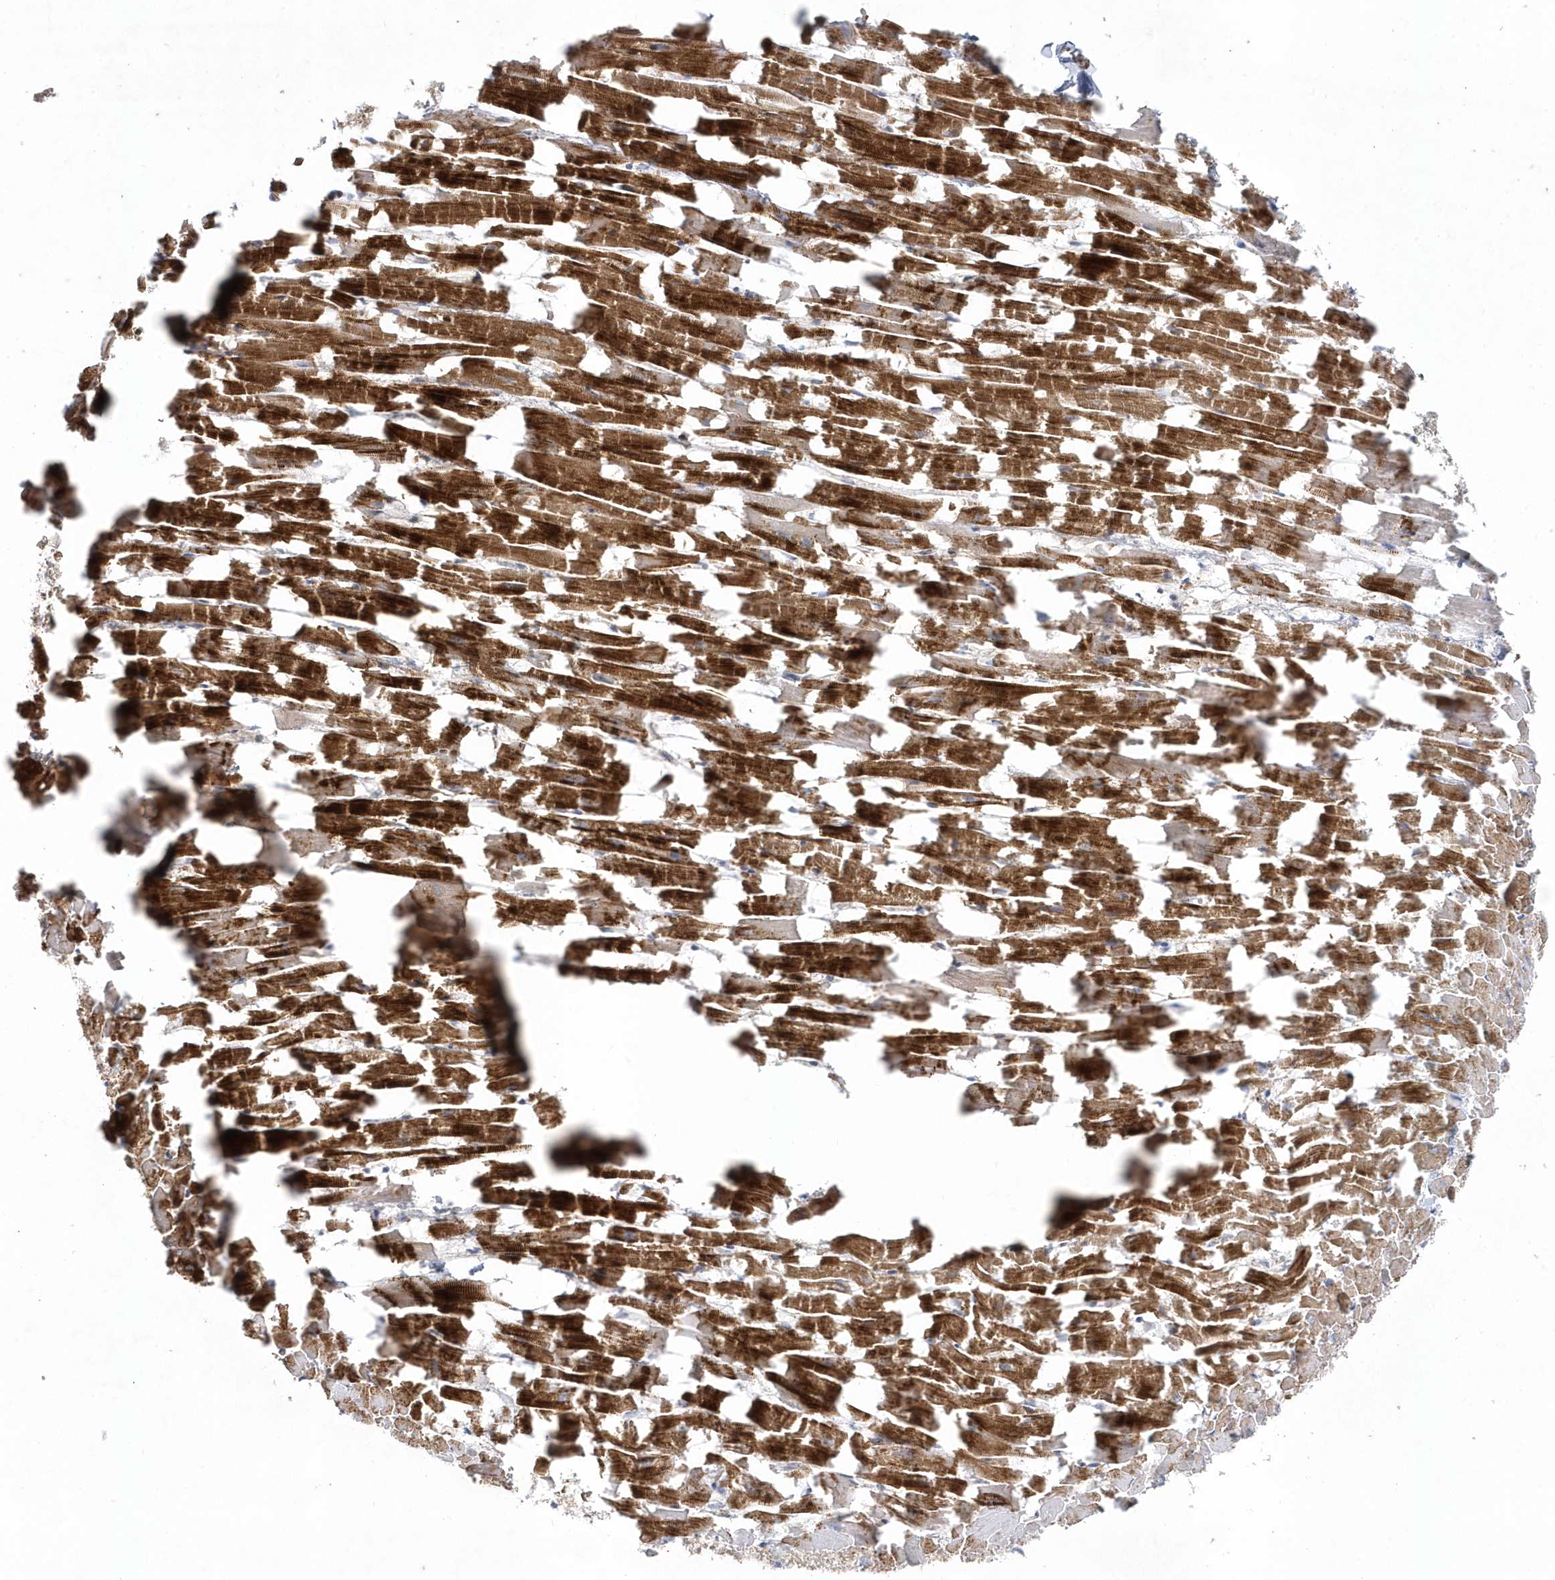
{"staining": {"intensity": "strong", "quantity": "25%-75%", "location": "cytoplasmic/membranous"}, "tissue": "heart muscle", "cell_type": "Cardiomyocytes", "image_type": "normal", "snomed": [{"axis": "morphology", "description": "Normal tissue, NOS"}, {"axis": "topography", "description": "Heart"}], "caption": "Protein staining of normal heart muscle exhibits strong cytoplasmic/membranous positivity in approximately 25%-75% of cardiomyocytes. (Stains: DAB (3,3'-diaminobenzidine) in brown, nuclei in blue, Microscopy: brightfield microscopy at high magnification).", "gene": "LEXM", "patient": {"sex": "female", "age": 64}}